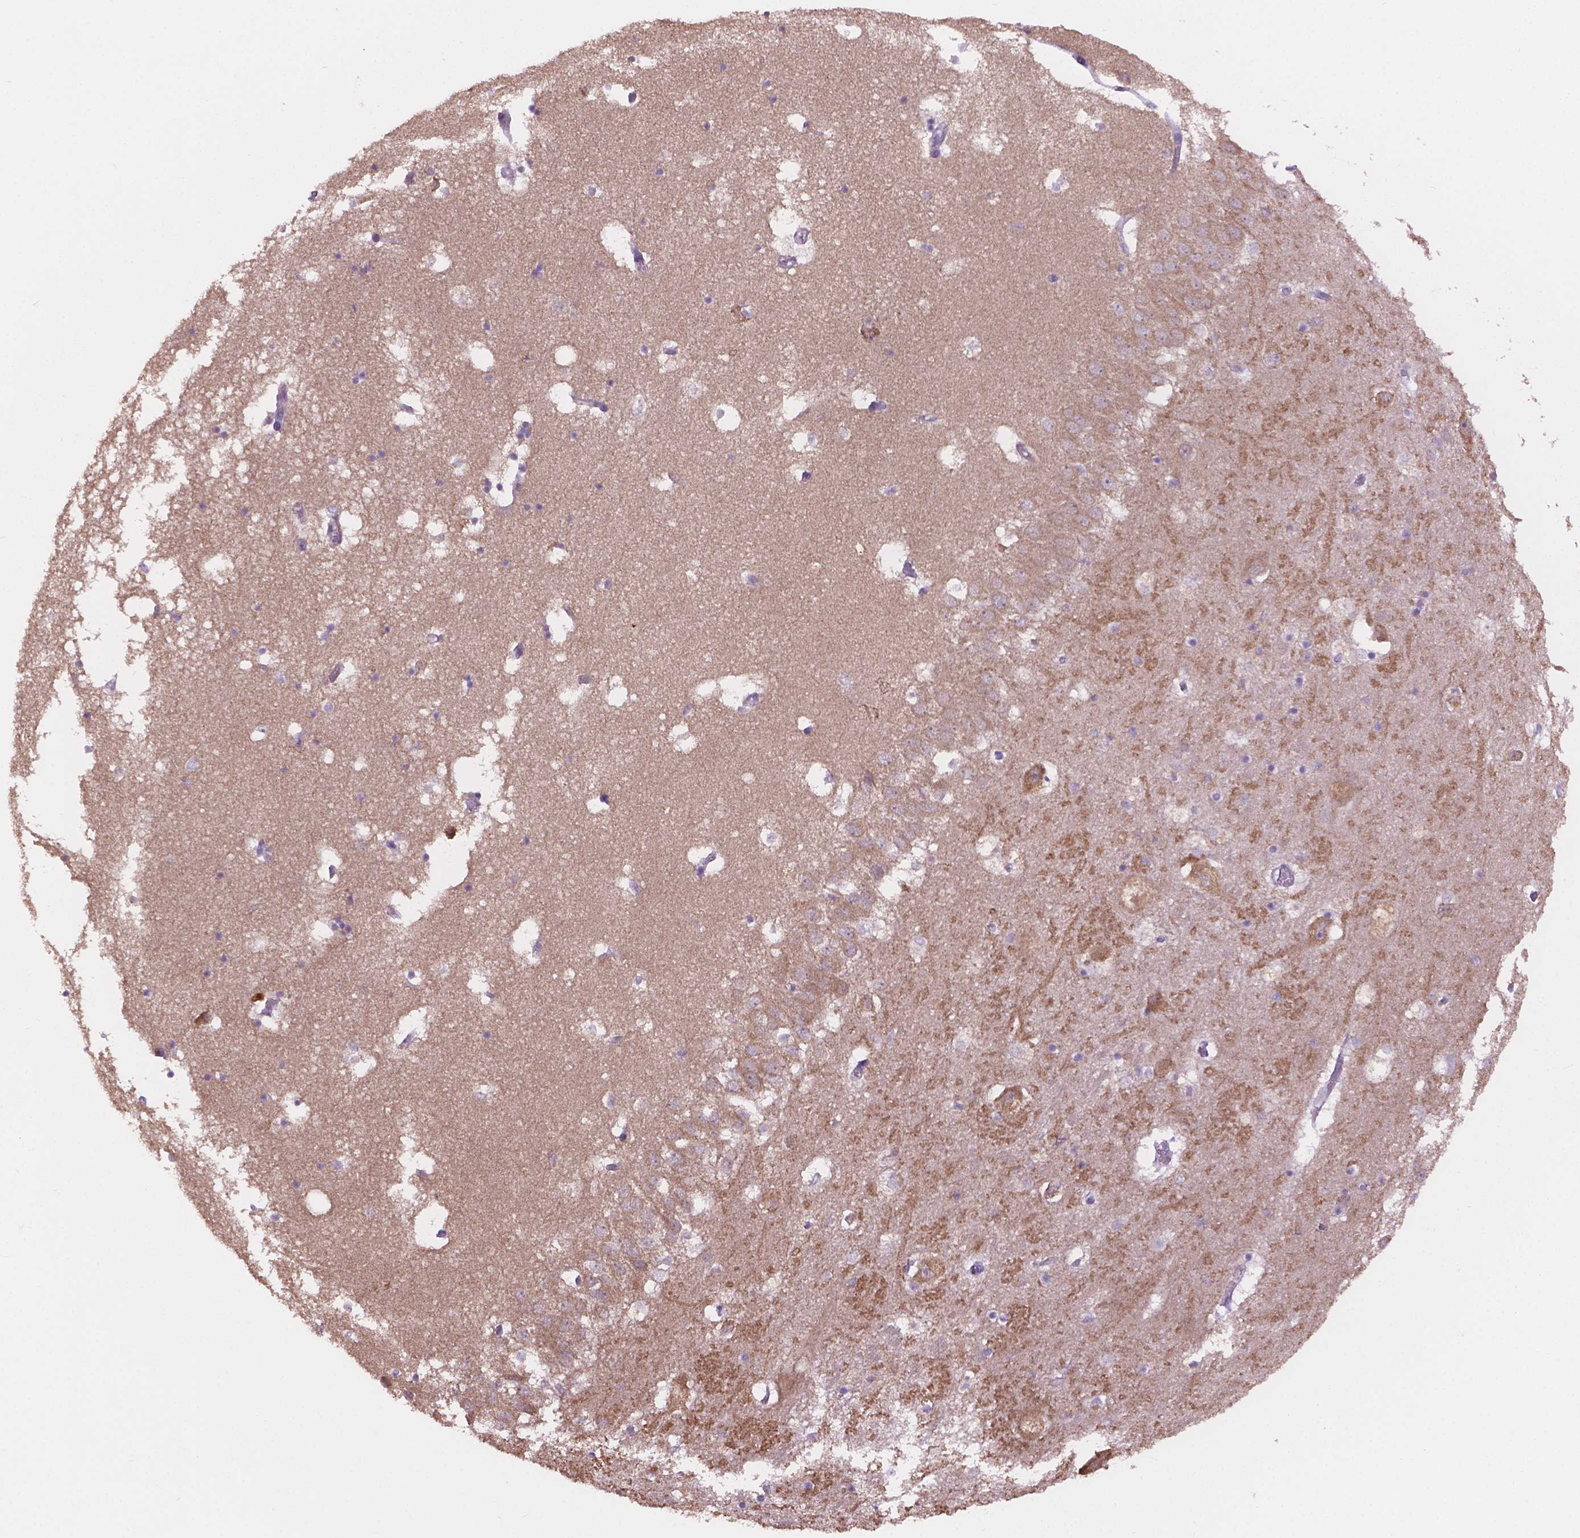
{"staining": {"intensity": "negative", "quantity": "none", "location": "none"}, "tissue": "hippocampus", "cell_type": "Glial cells", "image_type": "normal", "snomed": [{"axis": "morphology", "description": "Normal tissue, NOS"}, {"axis": "topography", "description": "Hippocampus"}], "caption": "A high-resolution photomicrograph shows immunohistochemistry staining of unremarkable hippocampus, which displays no significant expression in glial cells.", "gene": "CDH7", "patient": {"sex": "male", "age": 58}}